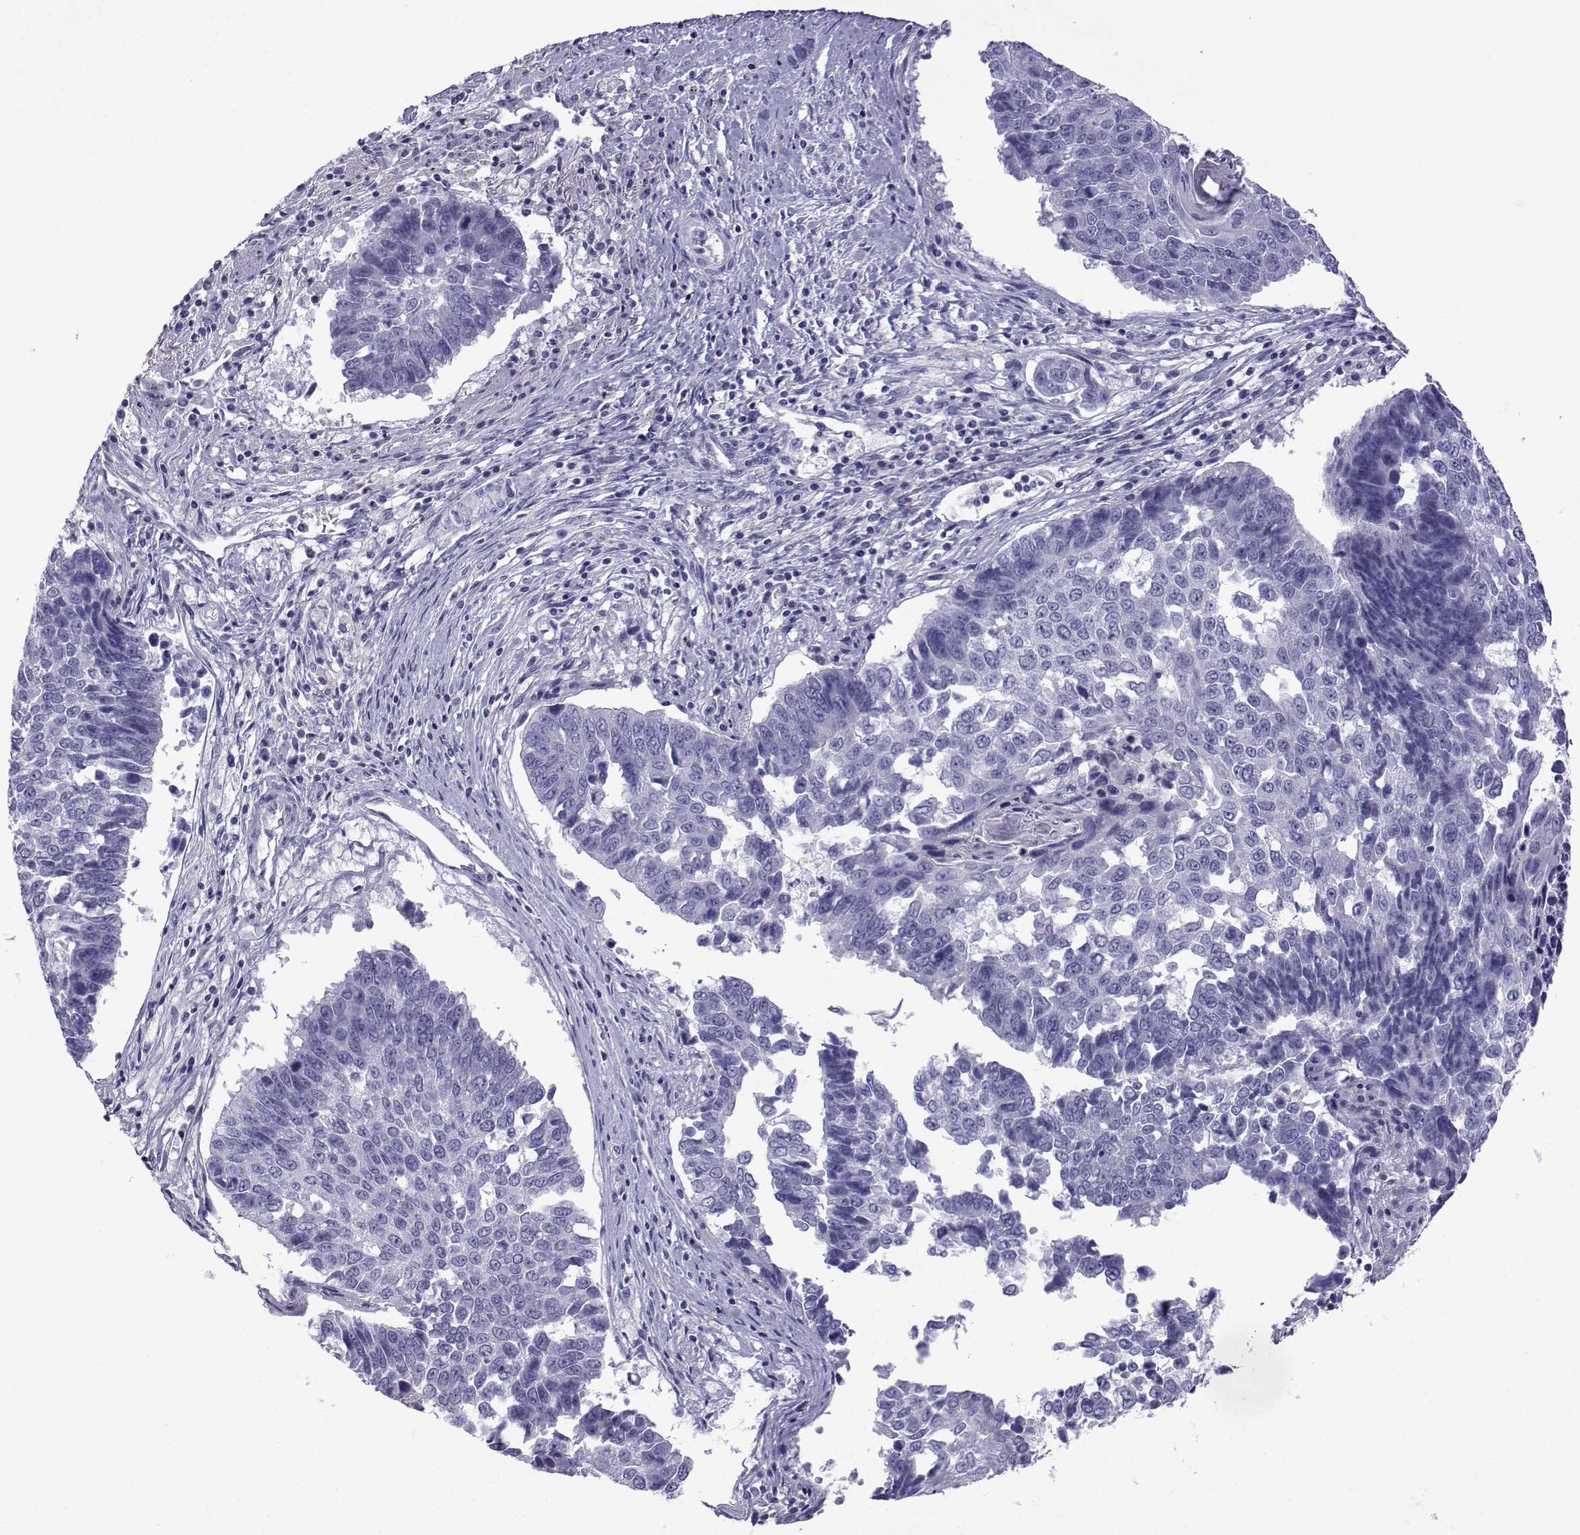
{"staining": {"intensity": "negative", "quantity": "none", "location": "none"}, "tissue": "lung cancer", "cell_type": "Tumor cells", "image_type": "cancer", "snomed": [{"axis": "morphology", "description": "Squamous cell carcinoma, NOS"}, {"axis": "topography", "description": "Lung"}], "caption": "This is a micrograph of IHC staining of lung cancer, which shows no positivity in tumor cells.", "gene": "CFAP70", "patient": {"sex": "male", "age": 73}}